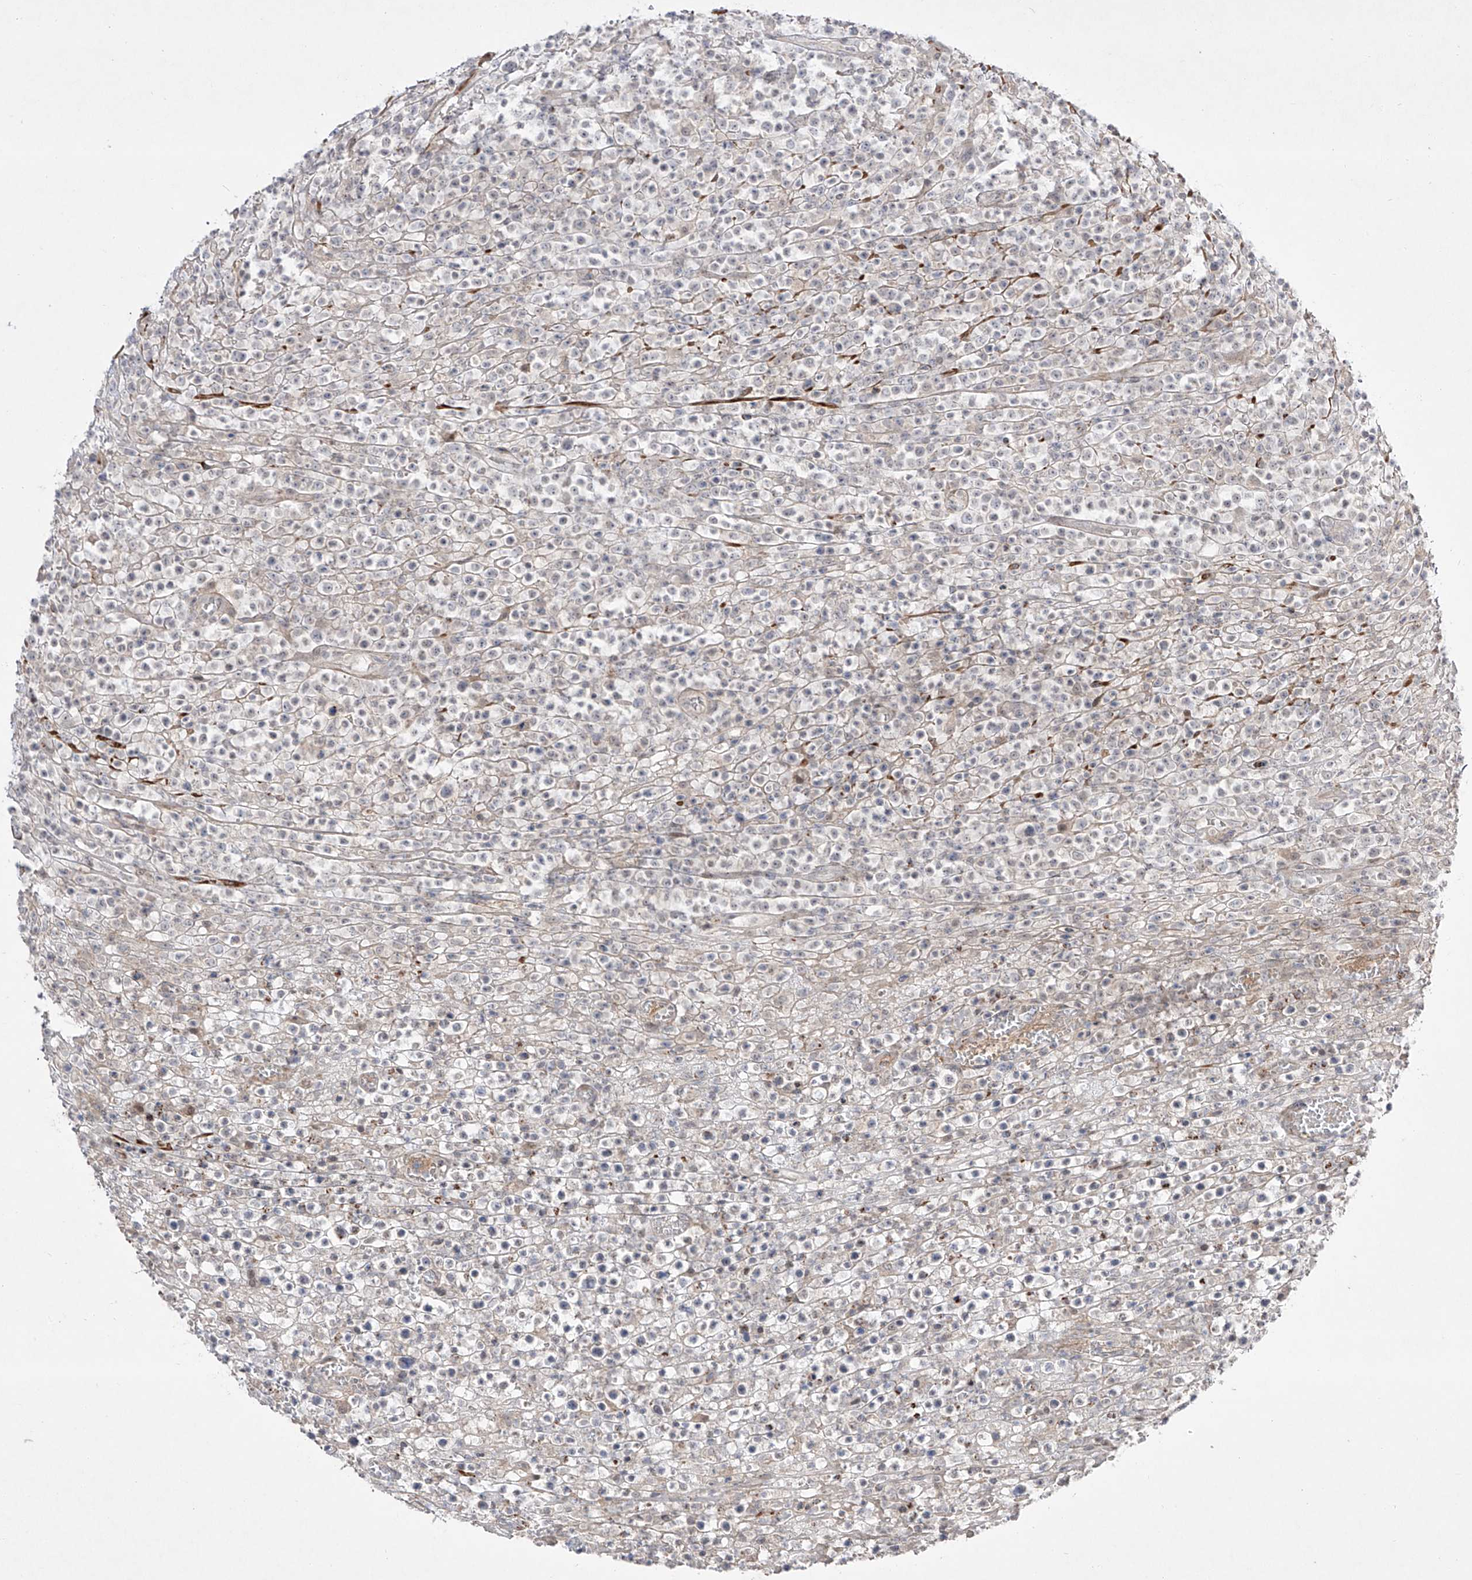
{"staining": {"intensity": "negative", "quantity": "none", "location": "none"}, "tissue": "lymphoma", "cell_type": "Tumor cells", "image_type": "cancer", "snomed": [{"axis": "morphology", "description": "Malignant lymphoma, non-Hodgkin's type, High grade"}, {"axis": "topography", "description": "Colon"}], "caption": "Immunohistochemical staining of lymphoma demonstrates no significant positivity in tumor cells.", "gene": "KDM1B", "patient": {"sex": "female", "age": 53}}